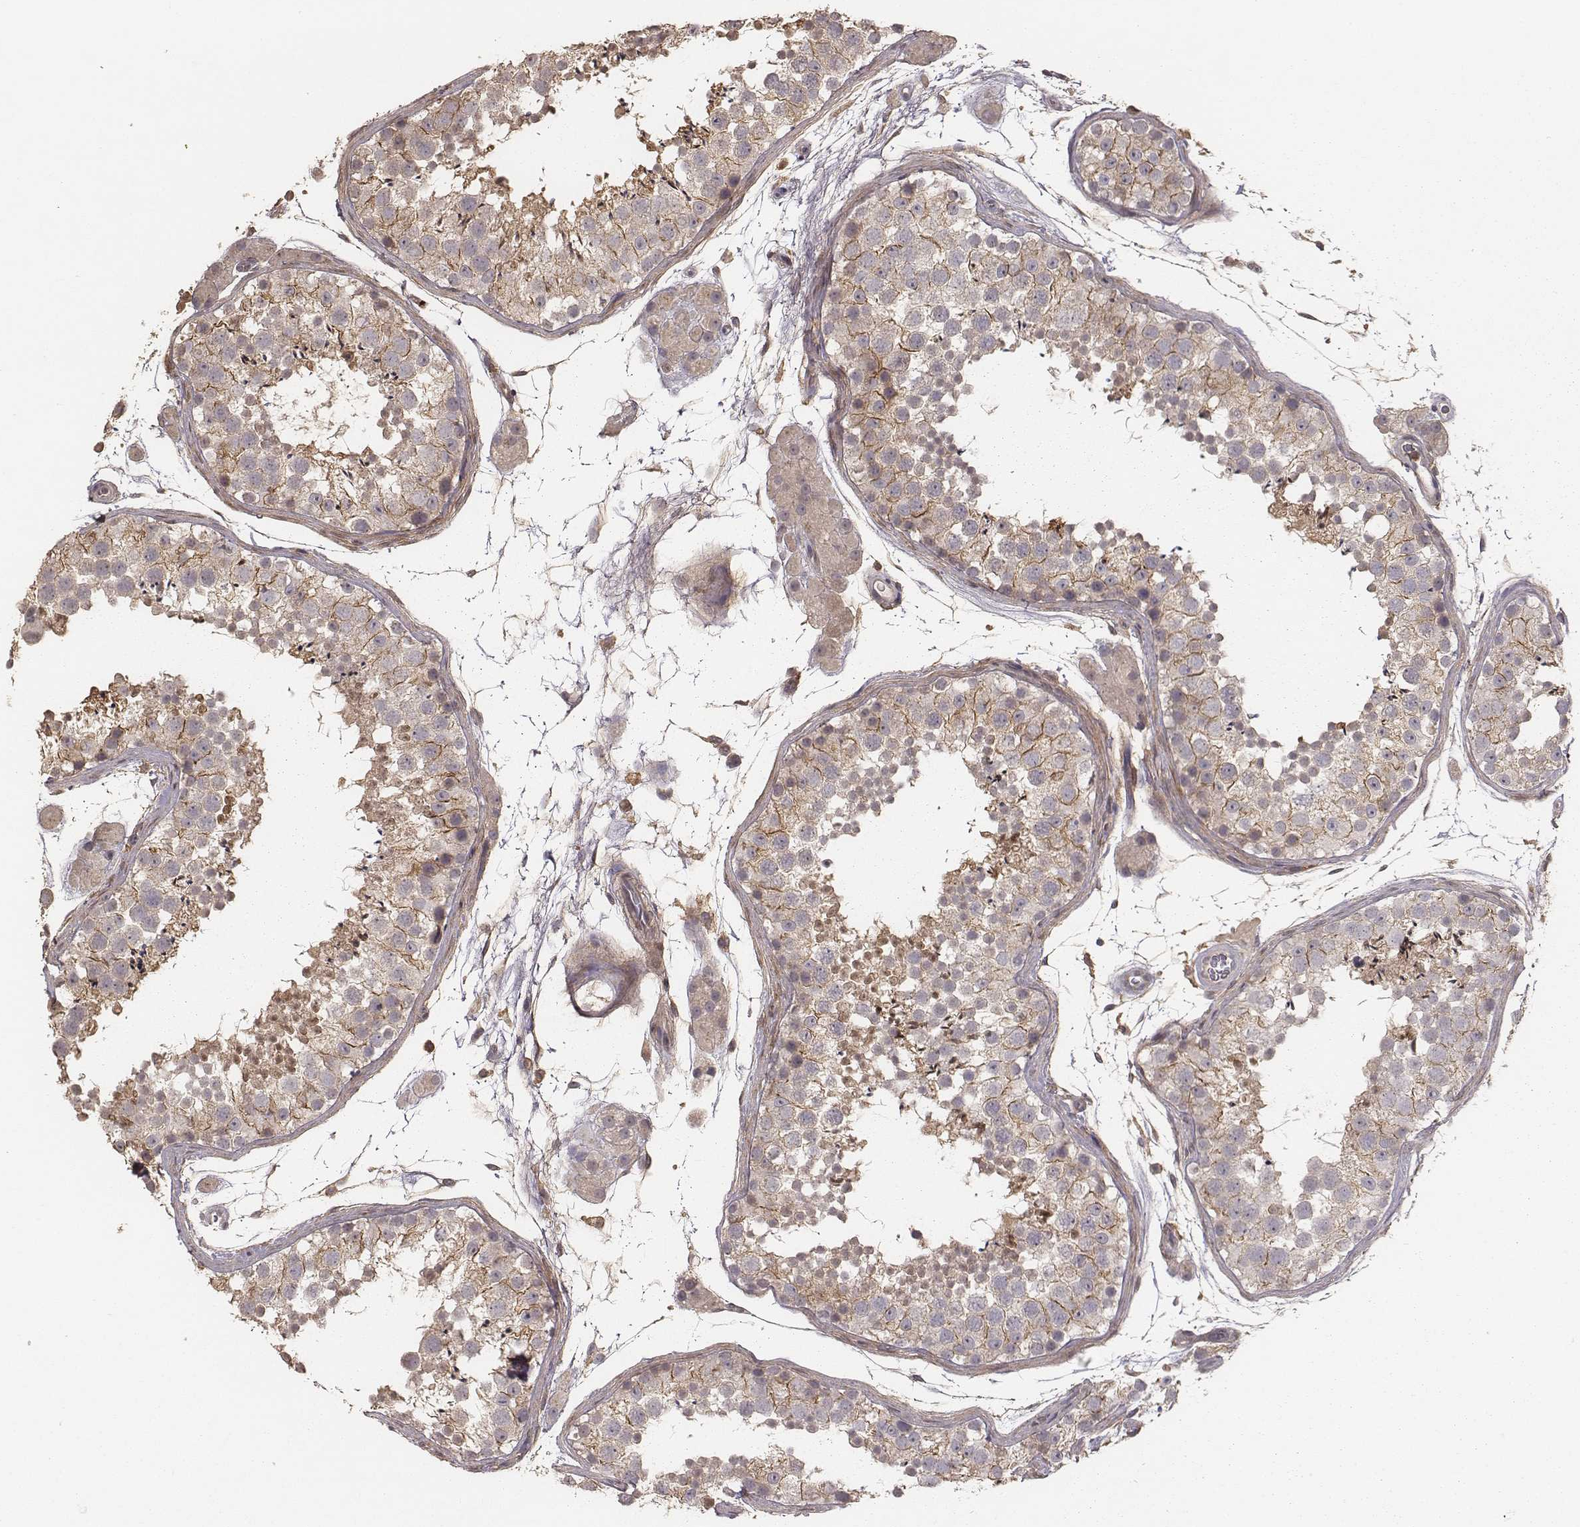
{"staining": {"intensity": "weak", "quantity": "25%-75%", "location": "cytoplasmic/membranous"}, "tissue": "testis", "cell_type": "Cells in seminiferous ducts", "image_type": "normal", "snomed": [{"axis": "morphology", "description": "Normal tissue, NOS"}, {"axis": "topography", "description": "Testis"}], "caption": "Immunohistochemical staining of unremarkable testis displays 25%-75% levels of weak cytoplasmic/membranous protein staining in approximately 25%-75% of cells in seminiferous ducts. (DAB IHC with brightfield microscopy, high magnification).", "gene": "PILRA", "patient": {"sex": "male", "age": 41}}